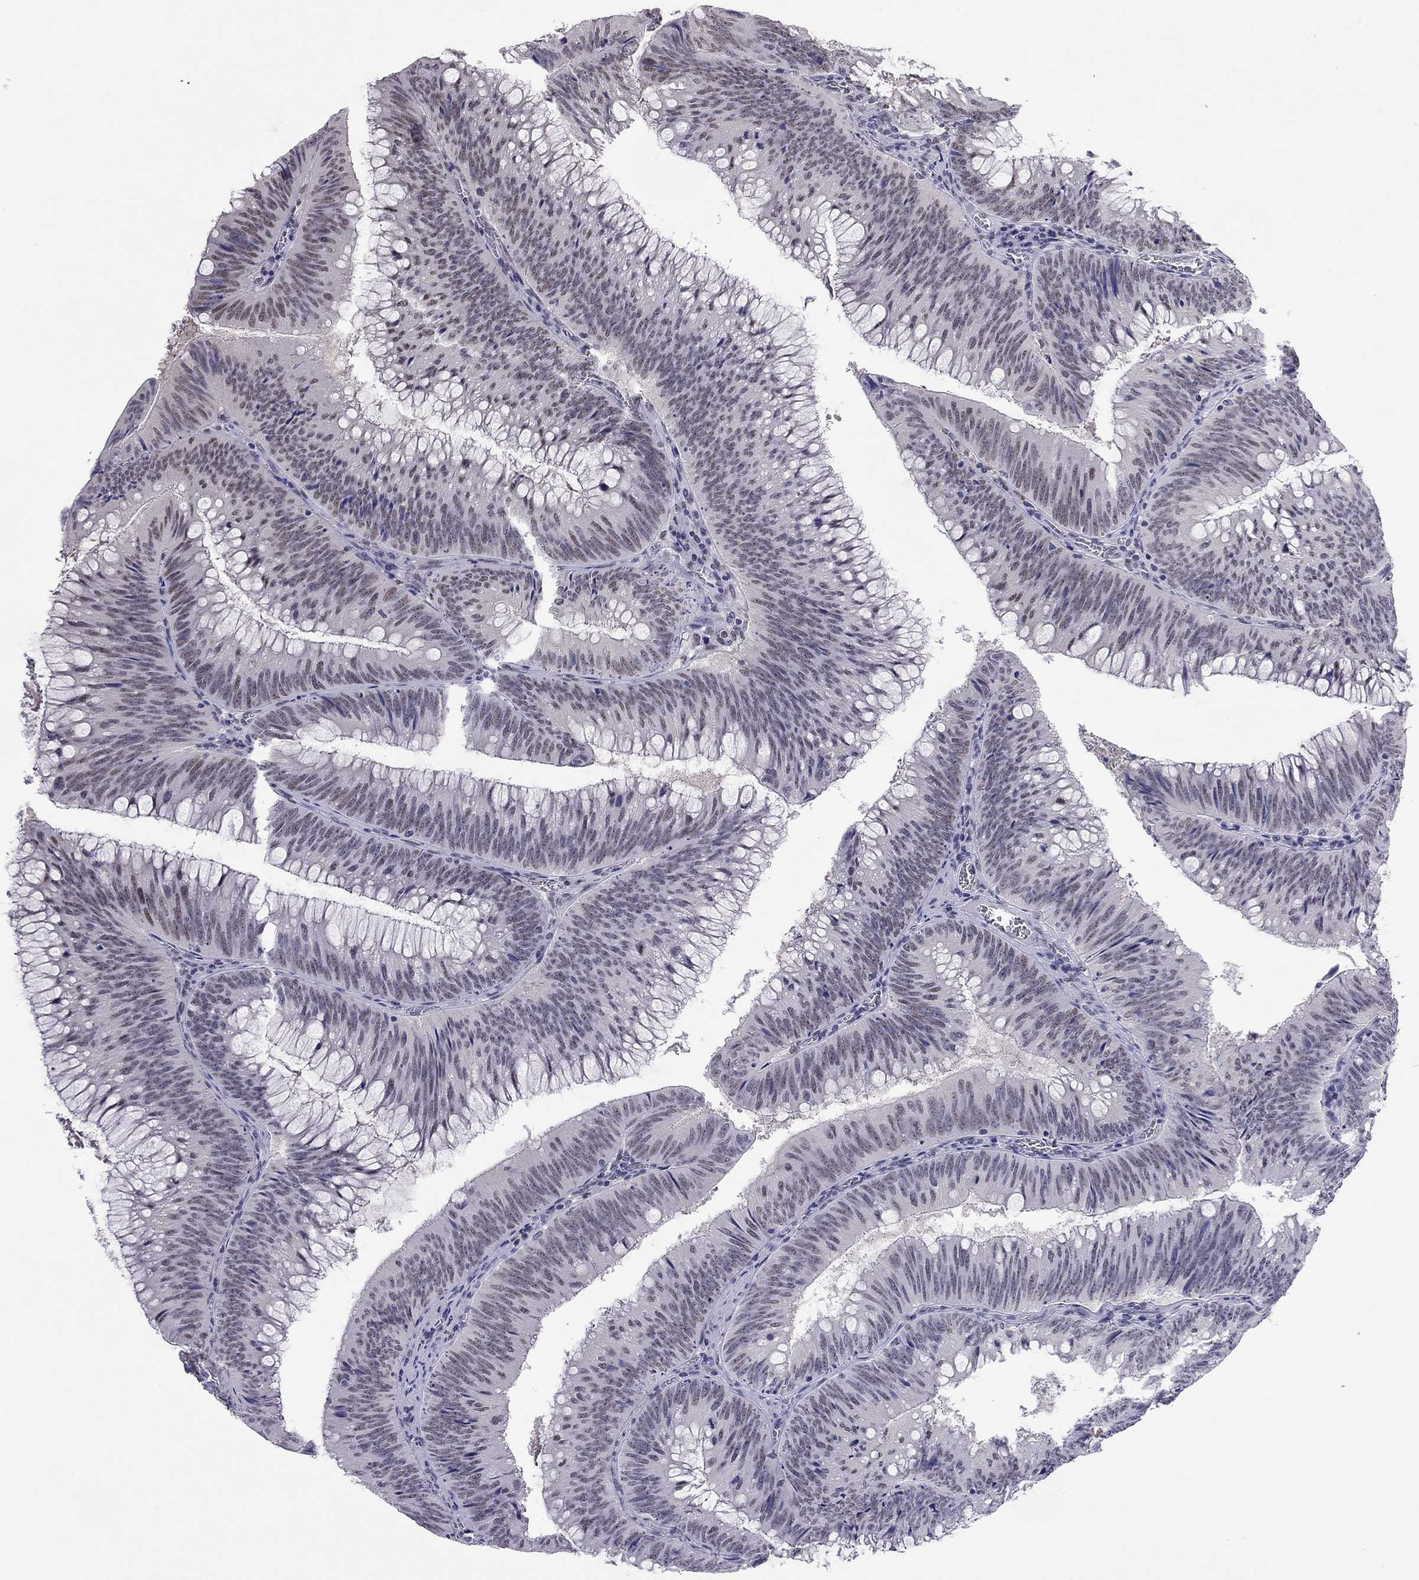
{"staining": {"intensity": "weak", "quantity": "25%-75%", "location": "nuclear"}, "tissue": "colorectal cancer", "cell_type": "Tumor cells", "image_type": "cancer", "snomed": [{"axis": "morphology", "description": "Adenocarcinoma, NOS"}, {"axis": "topography", "description": "Rectum"}], "caption": "Immunohistochemical staining of colorectal cancer (adenocarcinoma) shows weak nuclear protein staining in about 25%-75% of tumor cells. (DAB IHC with brightfield microscopy, high magnification).", "gene": "DOT1L", "patient": {"sex": "female", "age": 72}}